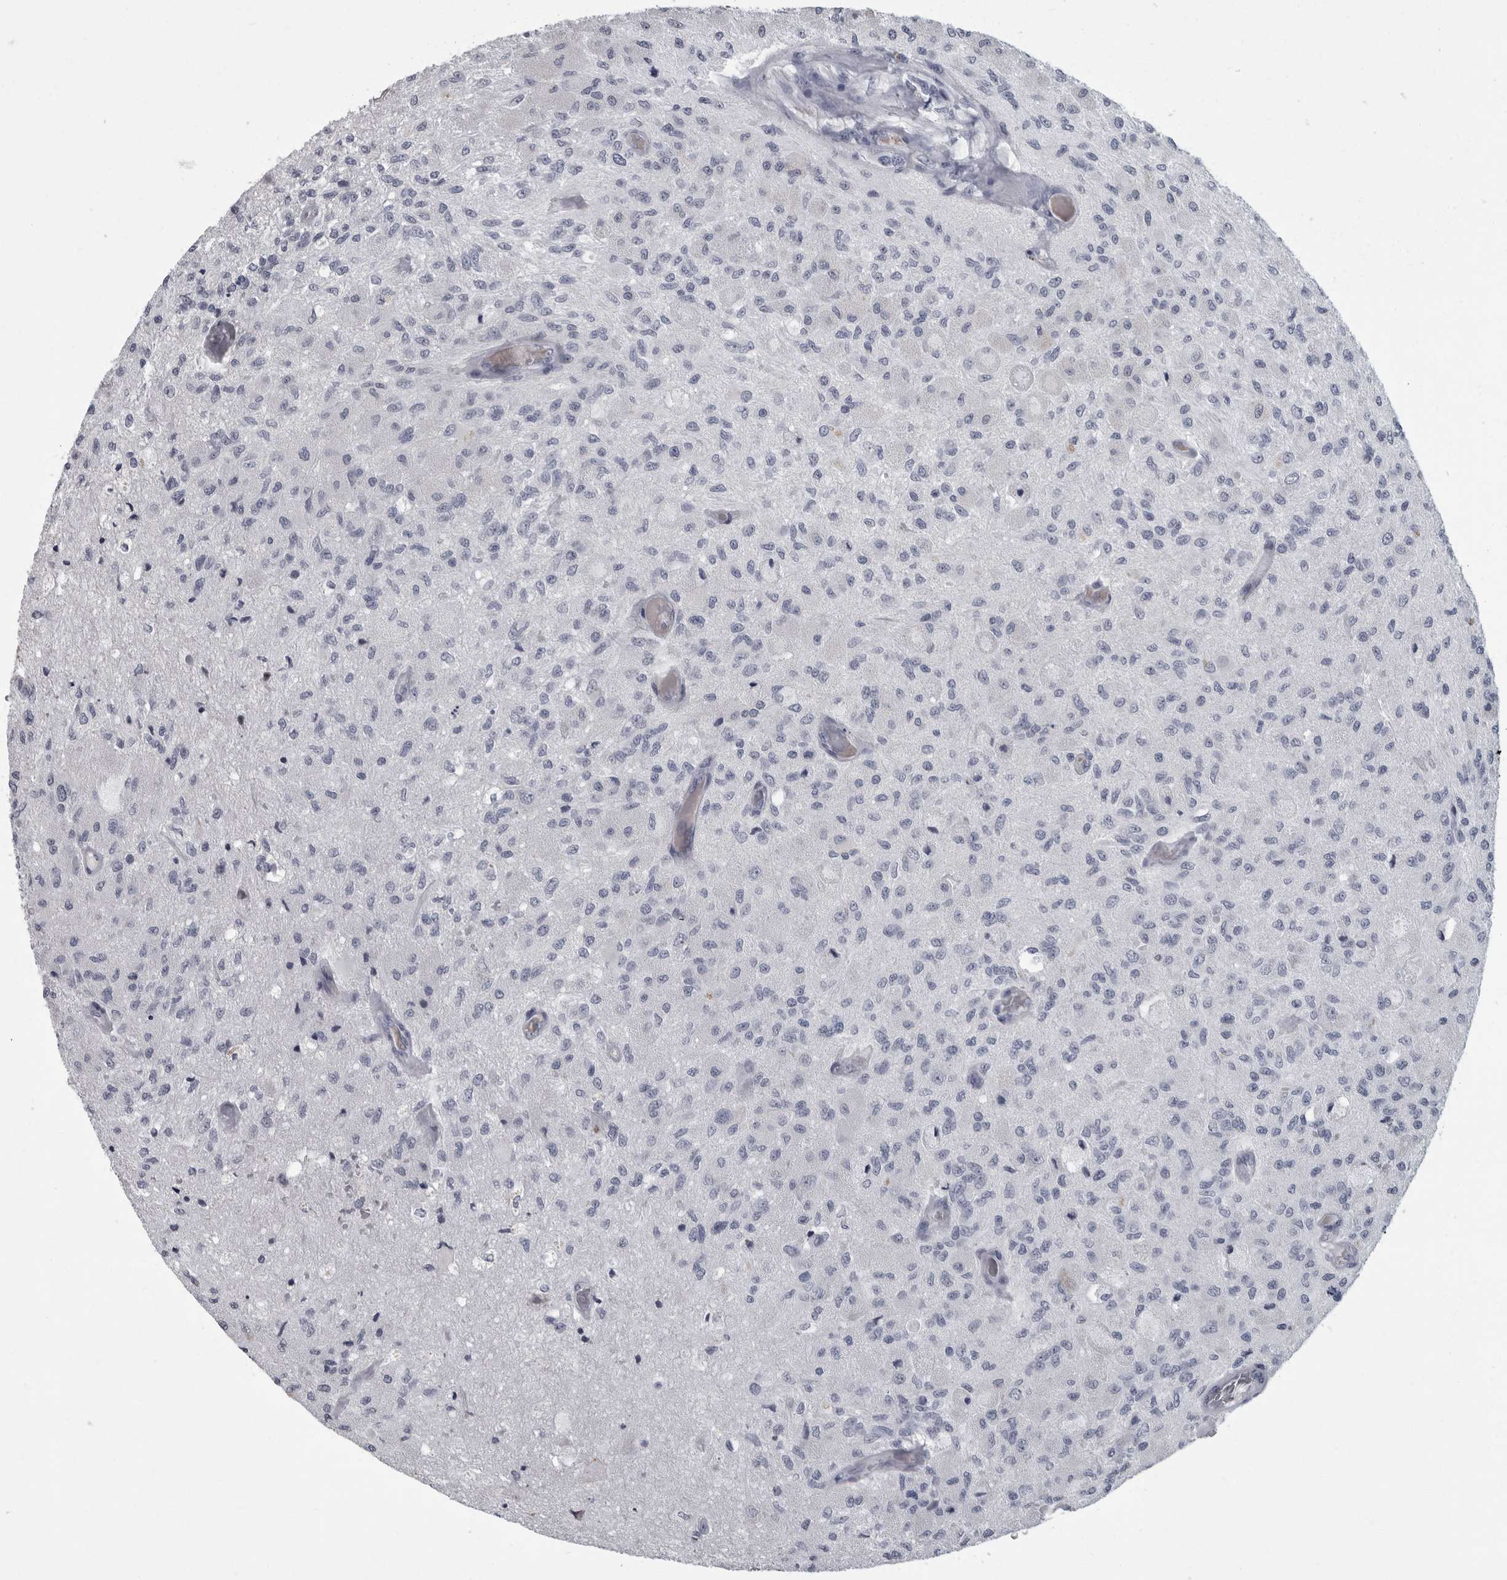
{"staining": {"intensity": "negative", "quantity": "none", "location": "none"}, "tissue": "glioma", "cell_type": "Tumor cells", "image_type": "cancer", "snomed": [{"axis": "morphology", "description": "Normal tissue, NOS"}, {"axis": "morphology", "description": "Glioma, malignant, High grade"}, {"axis": "topography", "description": "Cerebral cortex"}], "caption": "This histopathology image is of malignant glioma (high-grade) stained with immunohistochemistry to label a protein in brown with the nuclei are counter-stained blue. There is no positivity in tumor cells.", "gene": "SLC25A39", "patient": {"sex": "male", "age": 77}}